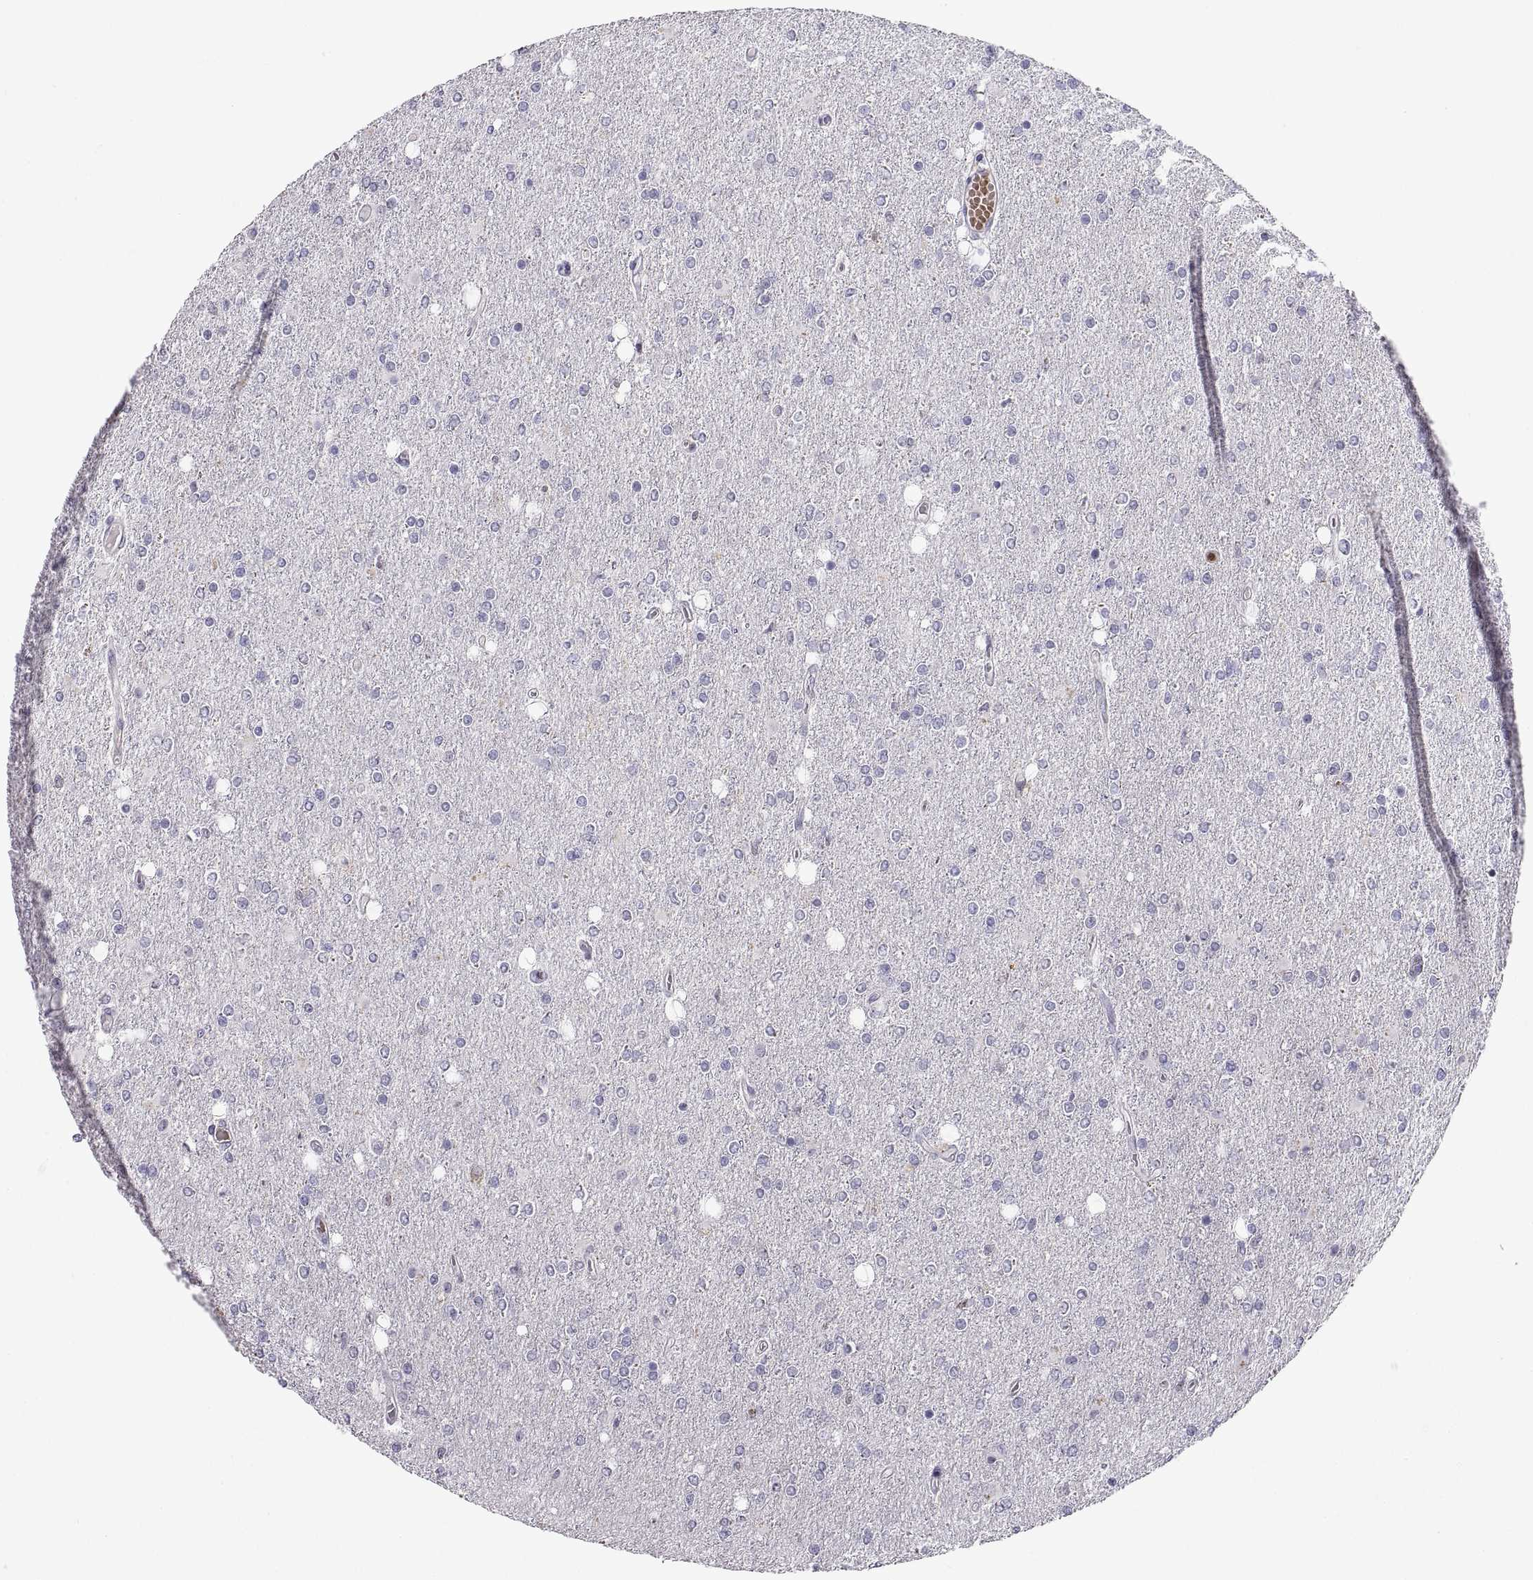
{"staining": {"intensity": "negative", "quantity": "none", "location": "none"}, "tissue": "glioma", "cell_type": "Tumor cells", "image_type": "cancer", "snomed": [{"axis": "morphology", "description": "Glioma, malignant, High grade"}, {"axis": "topography", "description": "Cerebral cortex"}], "caption": "High magnification brightfield microscopy of glioma stained with DAB (3,3'-diaminobenzidine) (brown) and counterstained with hematoxylin (blue): tumor cells show no significant staining.", "gene": "DOK3", "patient": {"sex": "male", "age": 70}}